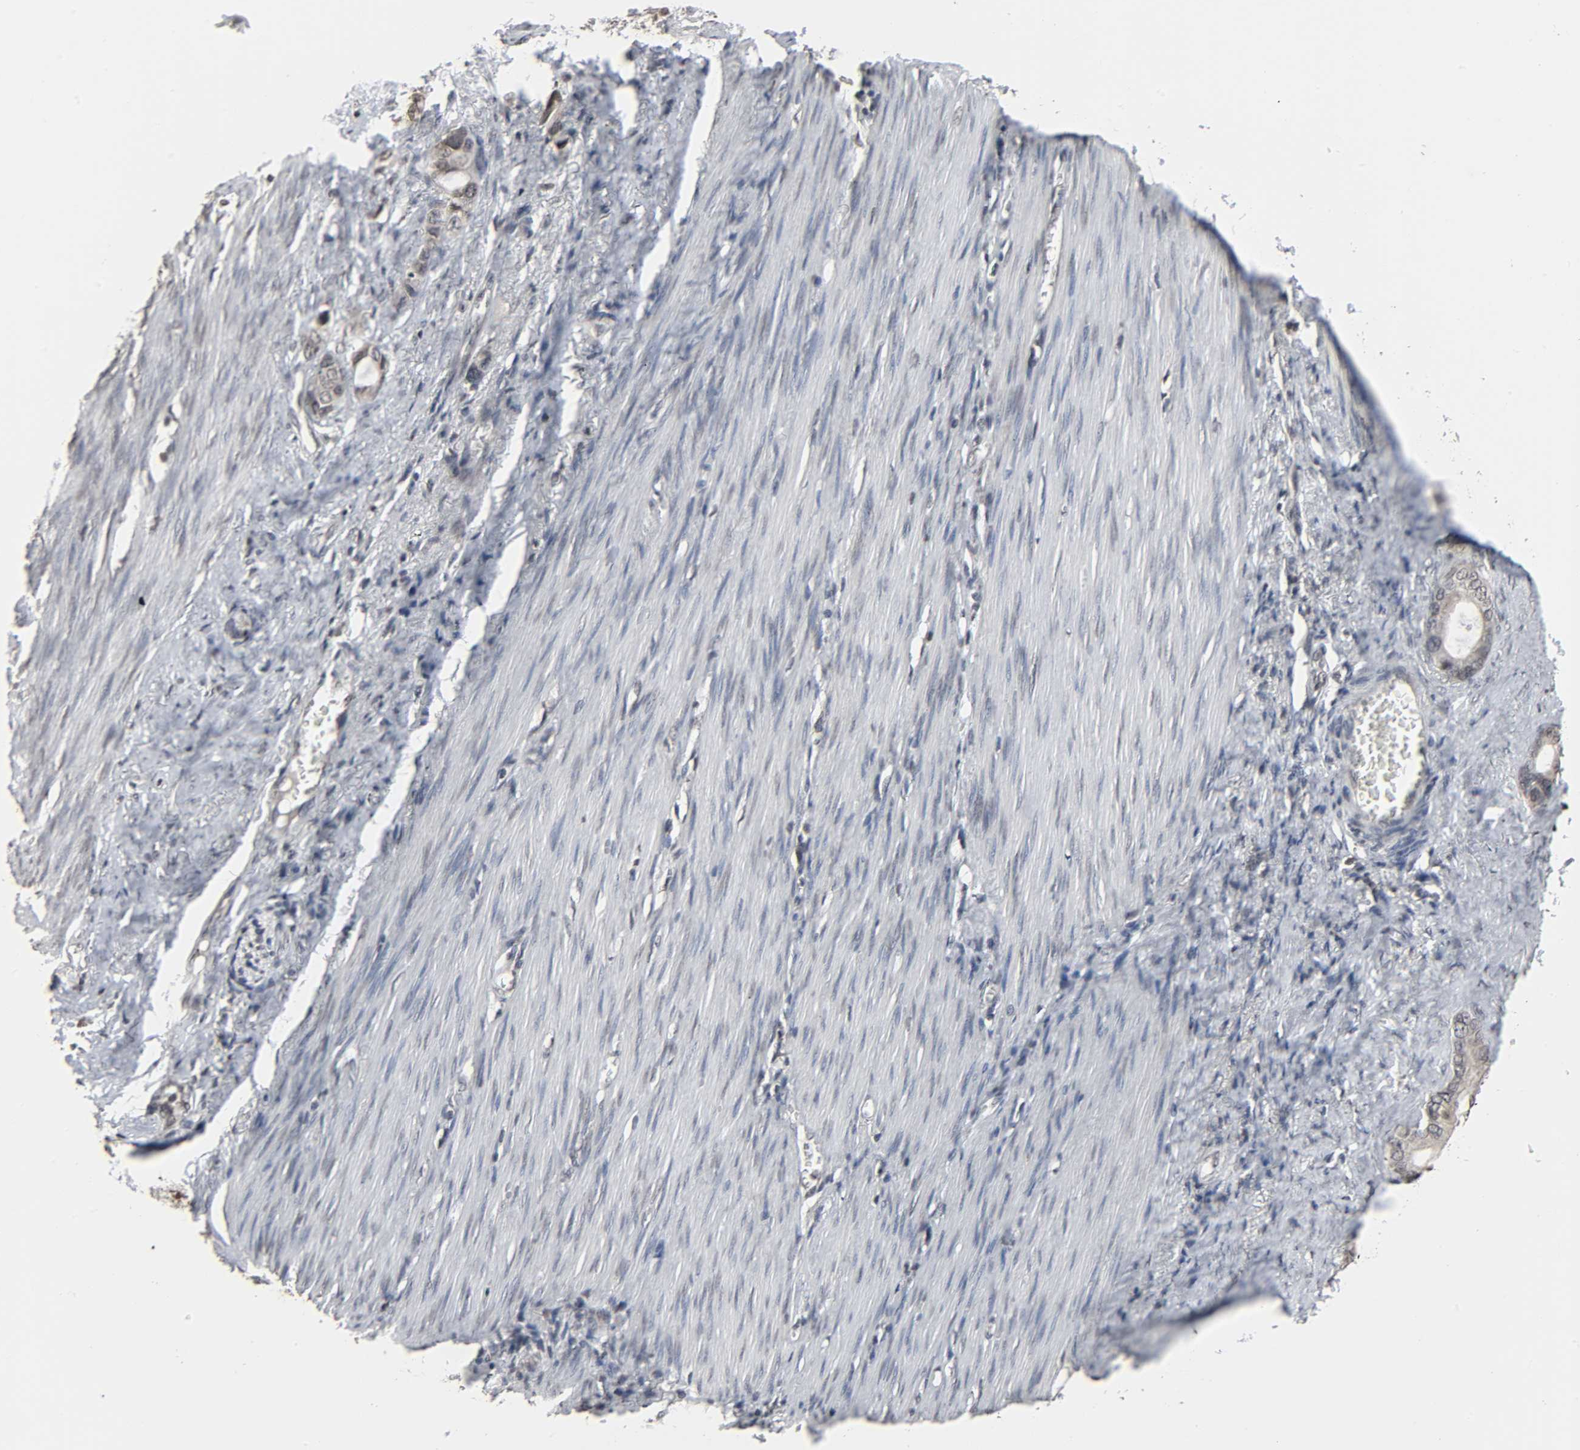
{"staining": {"intensity": "weak", "quantity": ">75%", "location": "cytoplasmic/membranous,nuclear"}, "tissue": "stomach cancer", "cell_type": "Tumor cells", "image_type": "cancer", "snomed": [{"axis": "morphology", "description": "Adenocarcinoma, NOS"}, {"axis": "topography", "description": "Stomach"}], "caption": "A brown stain highlights weak cytoplasmic/membranous and nuclear positivity of a protein in stomach cancer tumor cells. The staining was performed using DAB to visualize the protein expression in brown, while the nuclei were stained in blue with hematoxylin (Magnification: 20x).", "gene": "ELAVL1", "patient": {"sex": "female", "age": 75}}